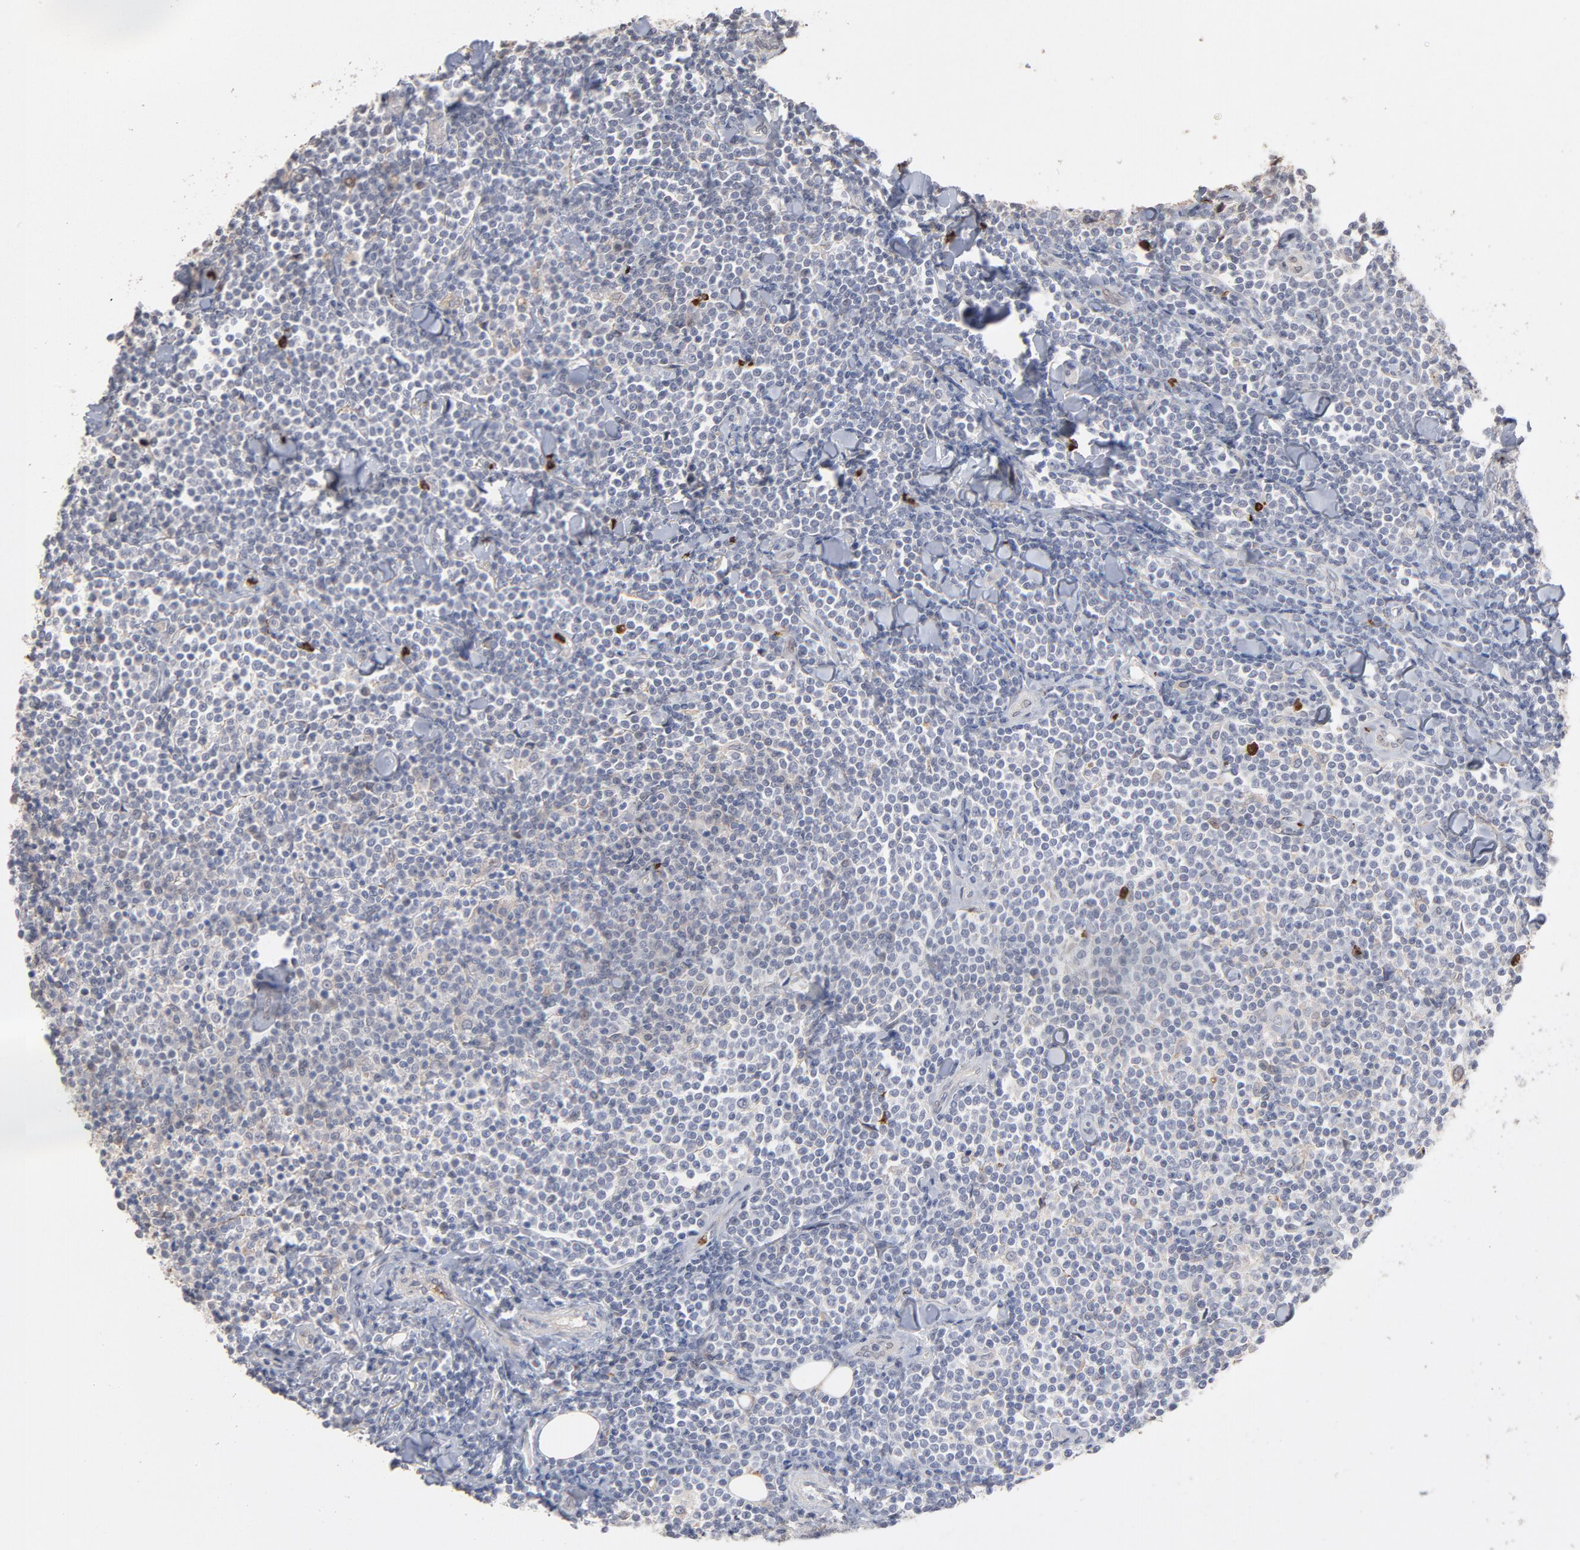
{"staining": {"intensity": "weak", "quantity": "<25%", "location": "cytoplasmic/membranous"}, "tissue": "lymphoma", "cell_type": "Tumor cells", "image_type": "cancer", "snomed": [{"axis": "morphology", "description": "Malignant lymphoma, non-Hodgkin's type, Low grade"}, {"axis": "topography", "description": "Soft tissue"}], "caption": "High magnification brightfield microscopy of lymphoma stained with DAB (3,3'-diaminobenzidine) (brown) and counterstained with hematoxylin (blue): tumor cells show no significant staining.", "gene": "PNMA1", "patient": {"sex": "male", "age": 92}}